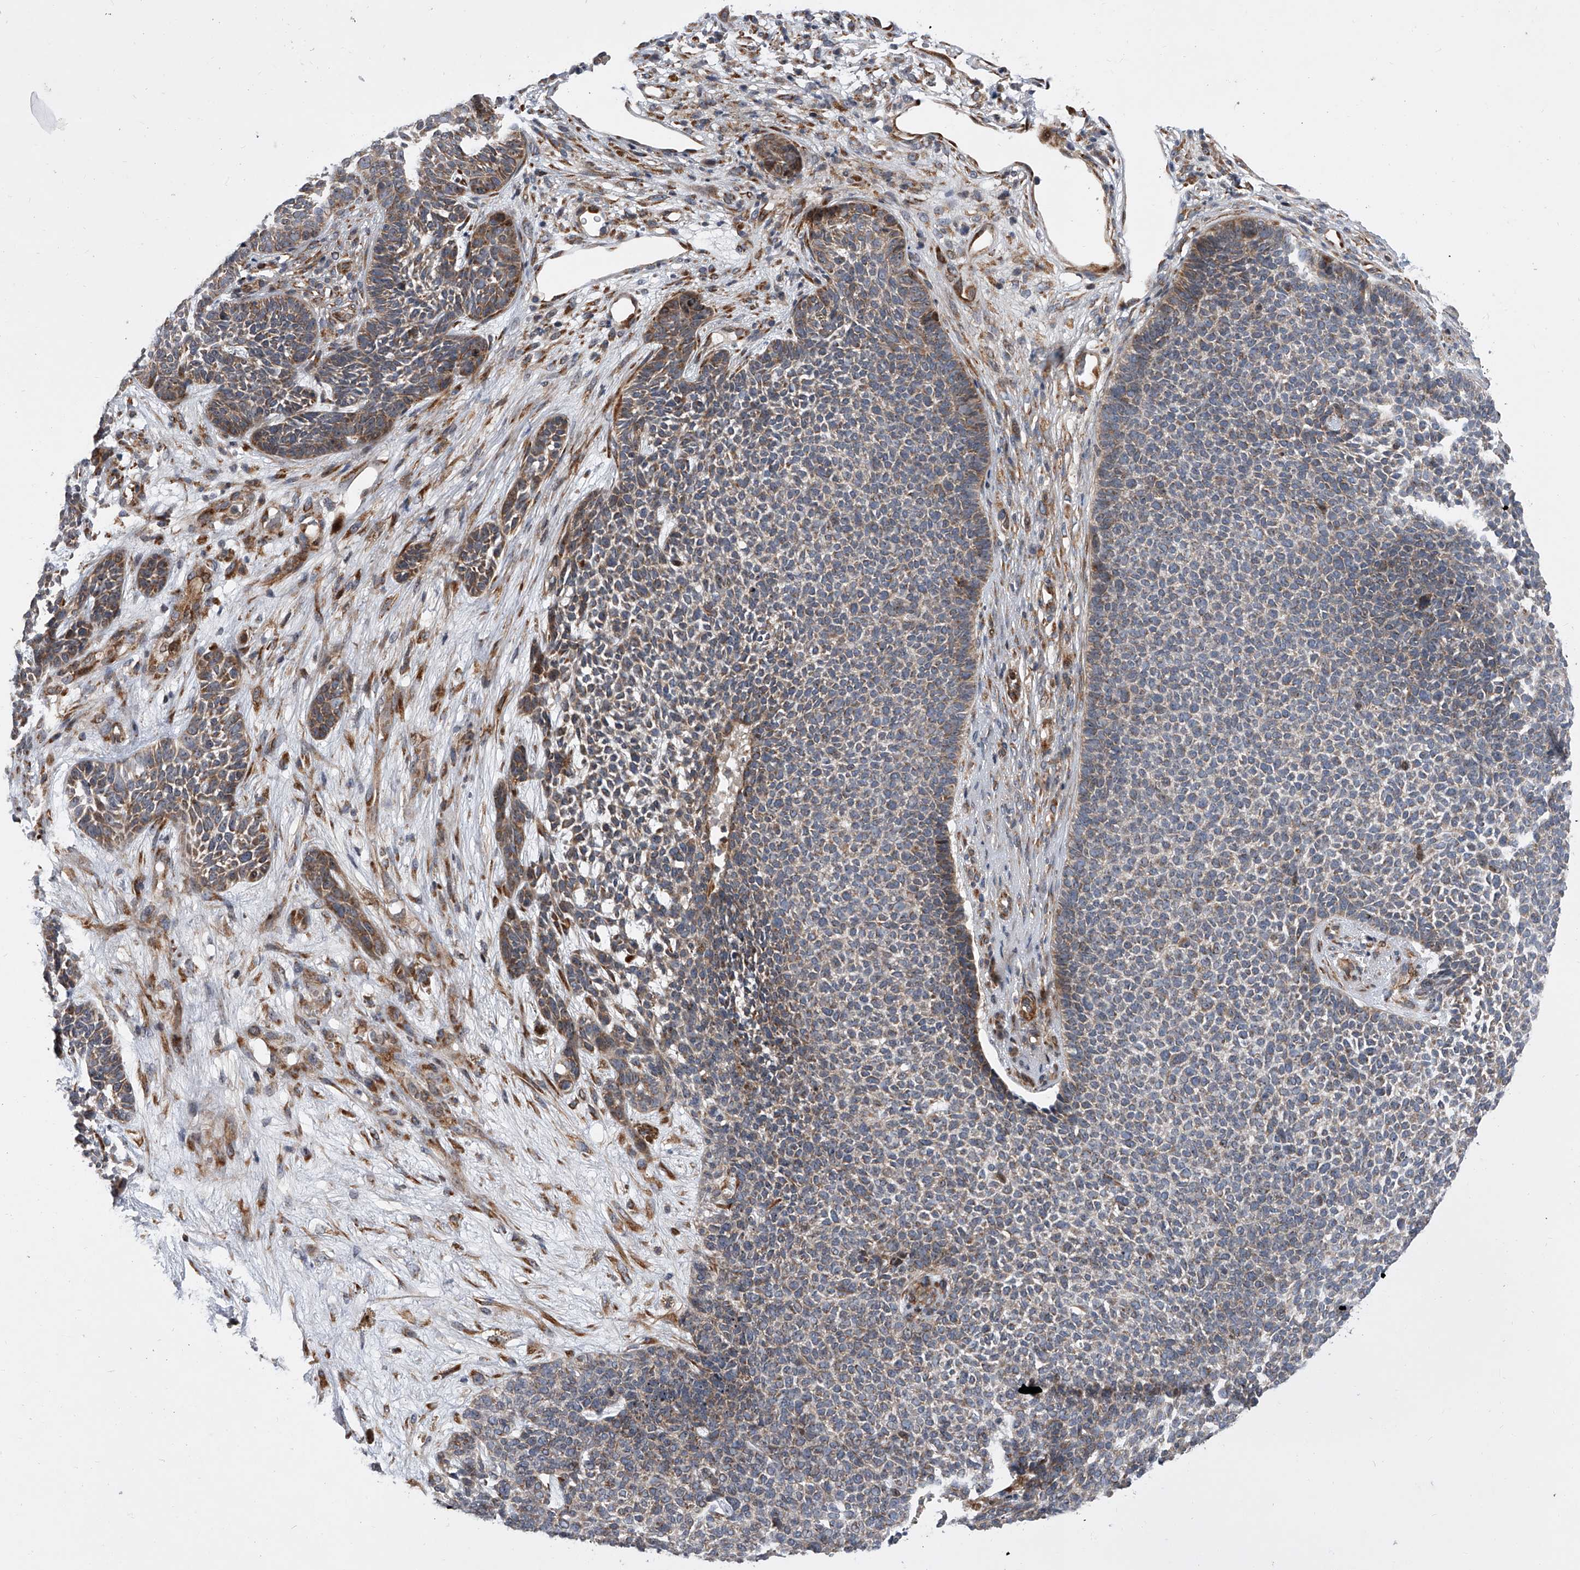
{"staining": {"intensity": "moderate", "quantity": "<25%", "location": "cytoplasmic/membranous"}, "tissue": "skin cancer", "cell_type": "Tumor cells", "image_type": "cancer", "snomed": [{"axis": "morphology", "description": "Basal cell carcinoma"}, {"axis": "topography", "description": "Skin"}], "caption": "A high-resolution histopathology image shows immunohistochemistry (IHC) staining of basal cell carcinoma (skin), which reveals moderate cytoplasmic/membranous staining in about <25% of tumor cells.", "gene": "DLGAP2", "patient": {"sex": "female", "age": 84}}